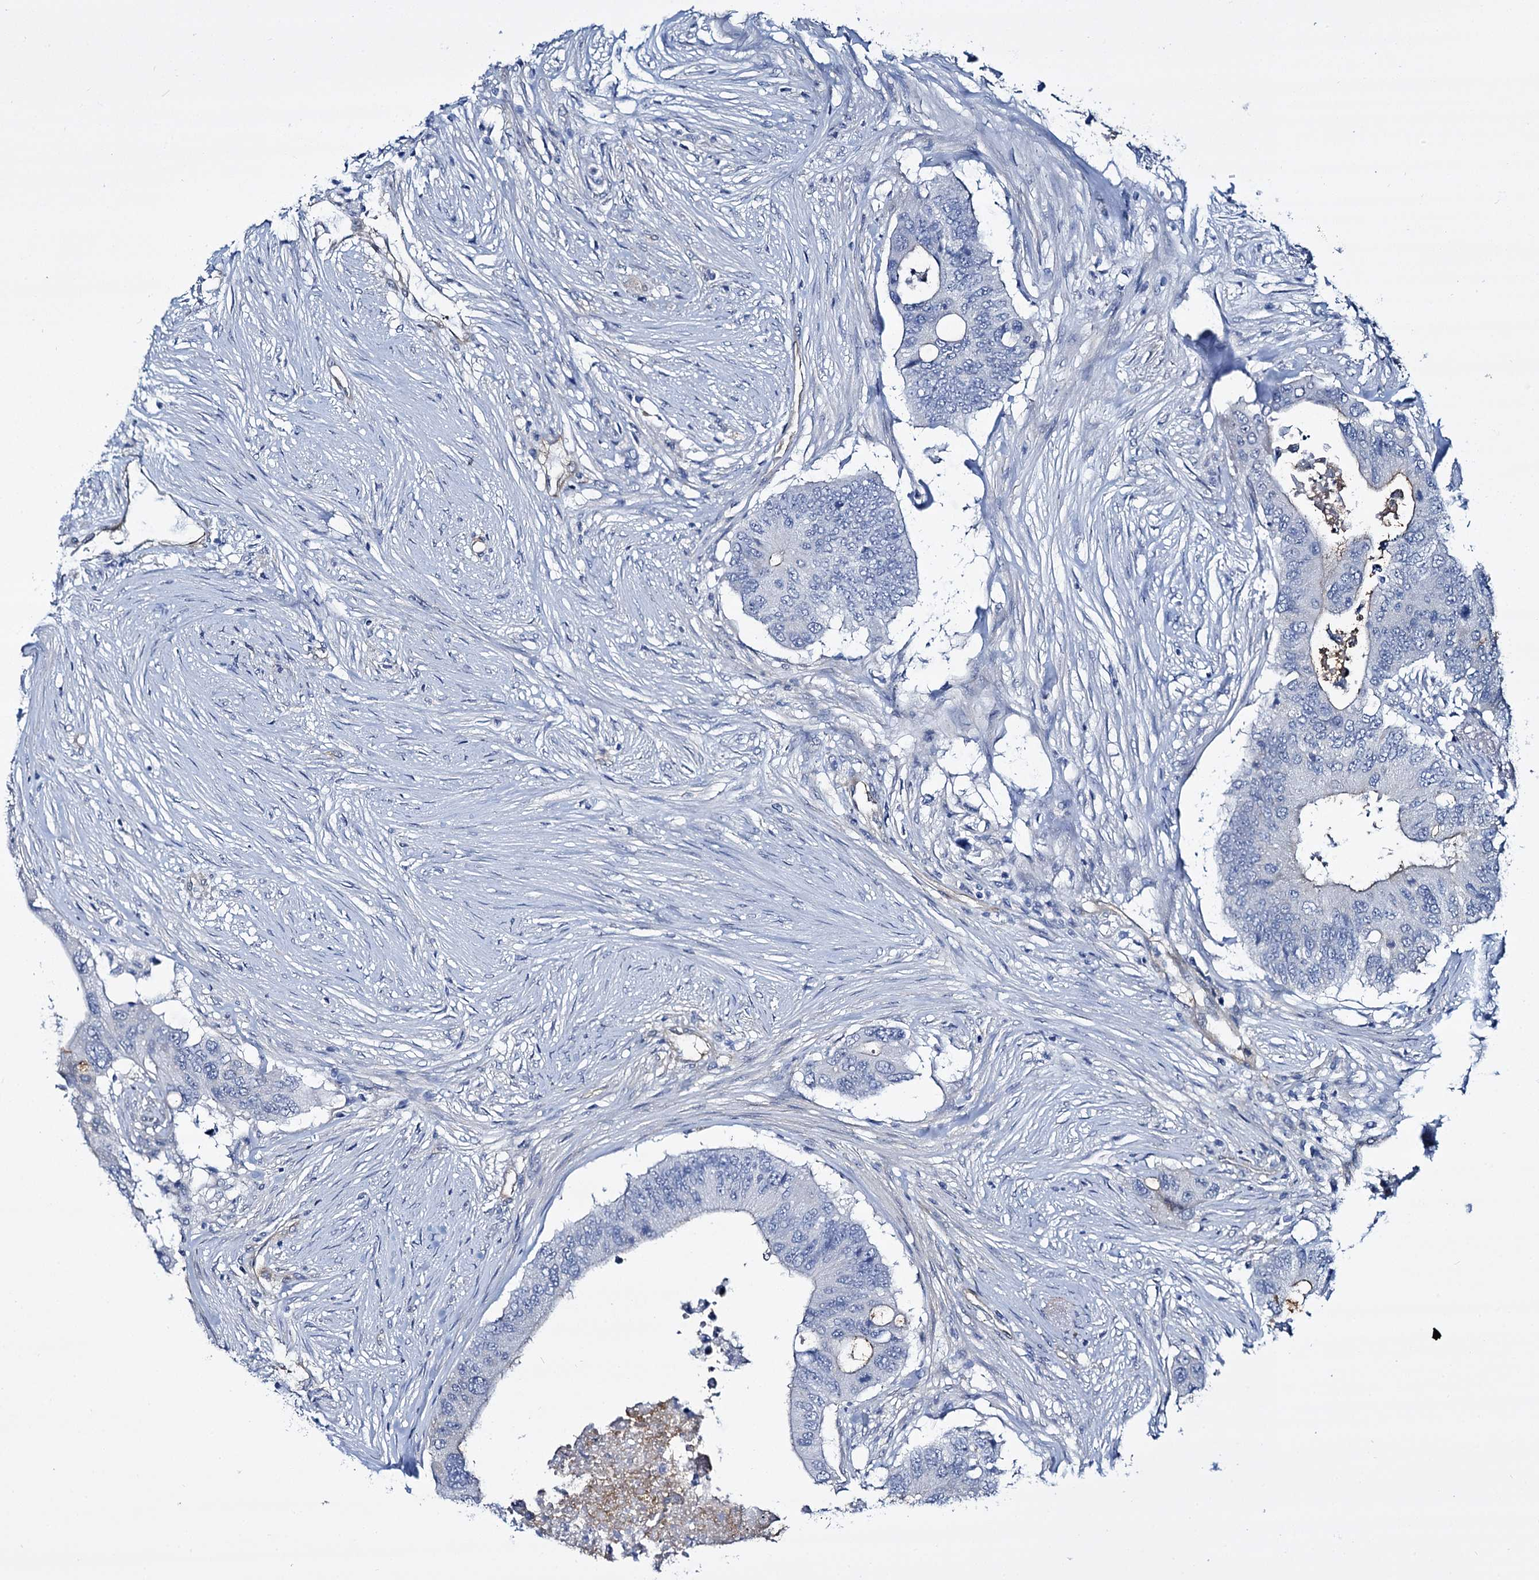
{"staining": {"intensity": "negative", "quantity": "none", "location": "none"}, "tissue": "colorectal cancer", "cell_type": "Tumor cells", "image_type": "cancer", "snomed": [{"axis": "morphology", "description": "Adenocarcinoma, NOS"}, {"axis": "topography", "description": "Colon"}], "caption": "Immunohistochemistry (IHC) image of human colorectal cancer stained for a protein (brown), which demonstrates no staining in tumor cells. (Immunohistochemistry, brightfield microscopy, high magnification).", "gene": "STXBP1", "patient": {"sex": "male", "age": 71}}